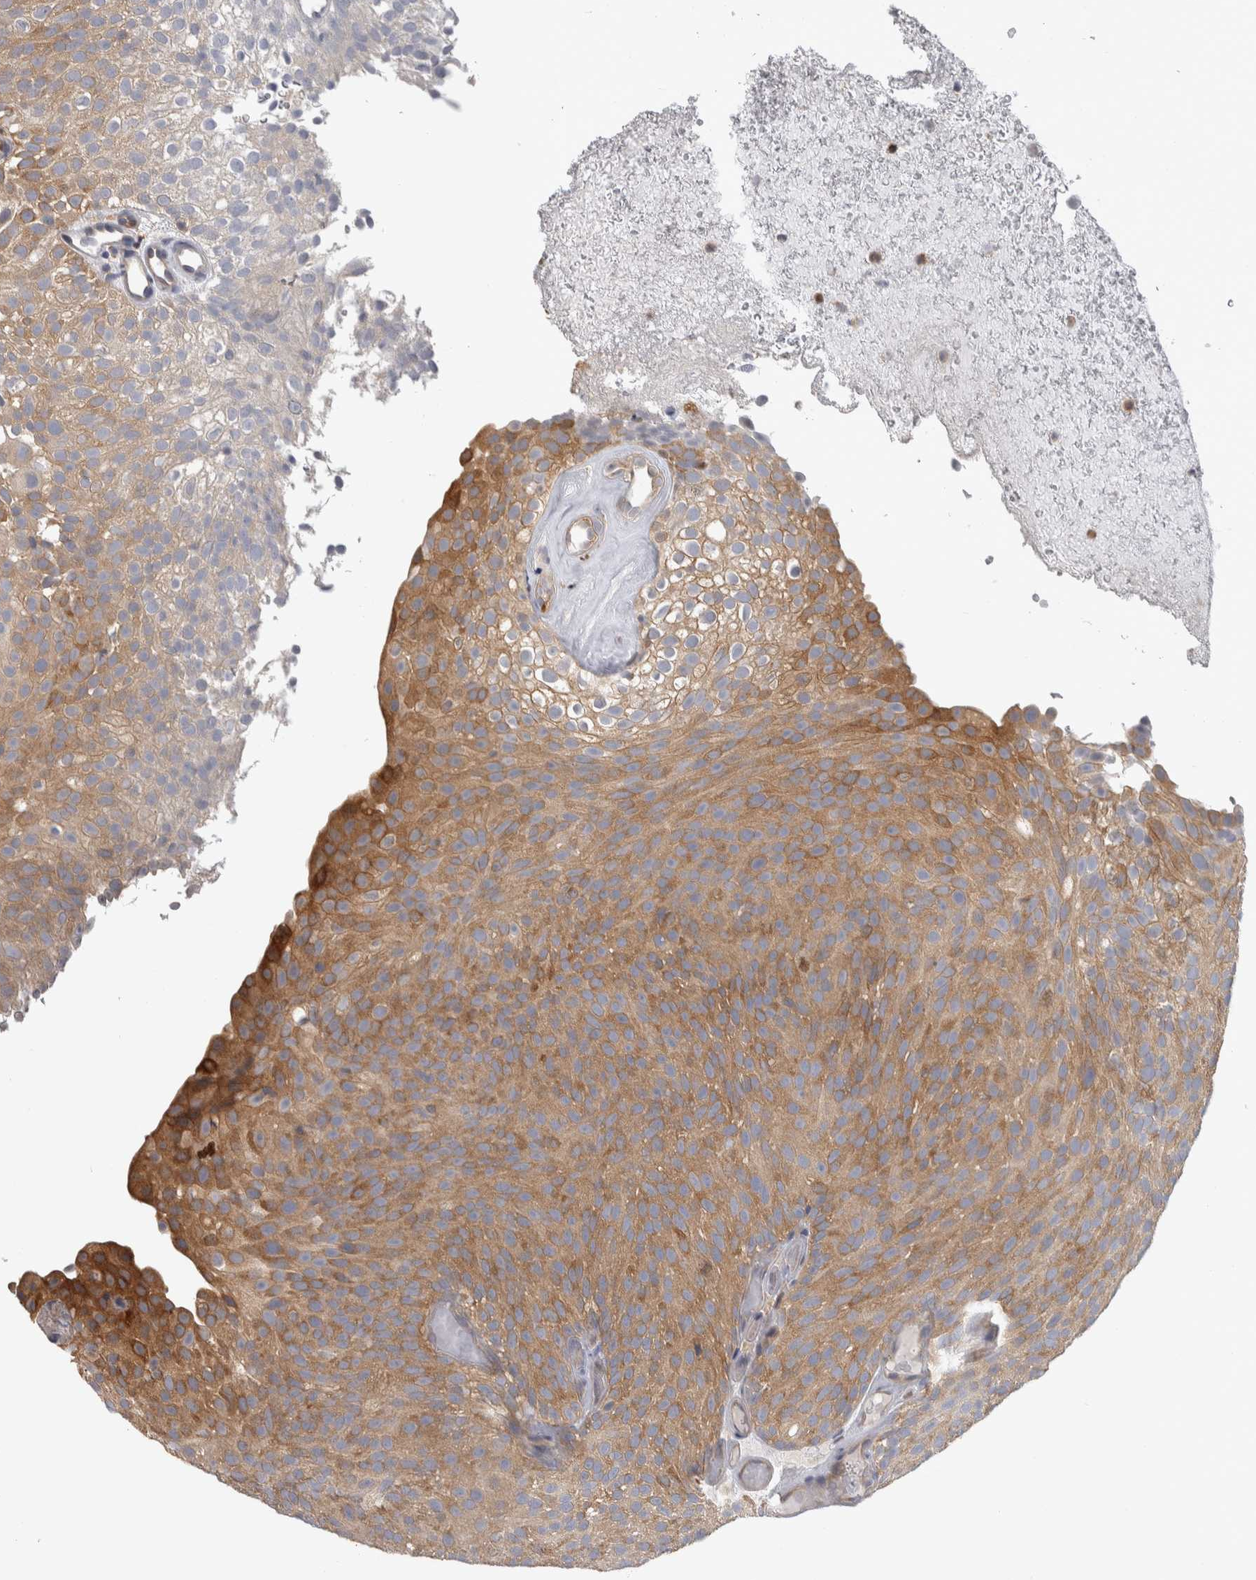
{"staining": {"intensity": "moderate", "quantity": ">75%", "location": "cytoplasmic/membranous"}, "tissue": "urothelial cancer", "cell_type": "Tumor cells", "image_type": "cancer", "snomed": [{"axis": "morphology", "description": "Urothelial carcinoma, Low grade"}, {"axis": "topography", "description": "Urinary bladder"}], "caption": "DAB immunohistochemical staining of low-grade urothelial carcinoma exhibits moderate cytoplasmic/membranous protein expression in approximately >75% of tumor cells.", "gene": "NFKB2", "patient": {"sex": "male", "age": 78}}